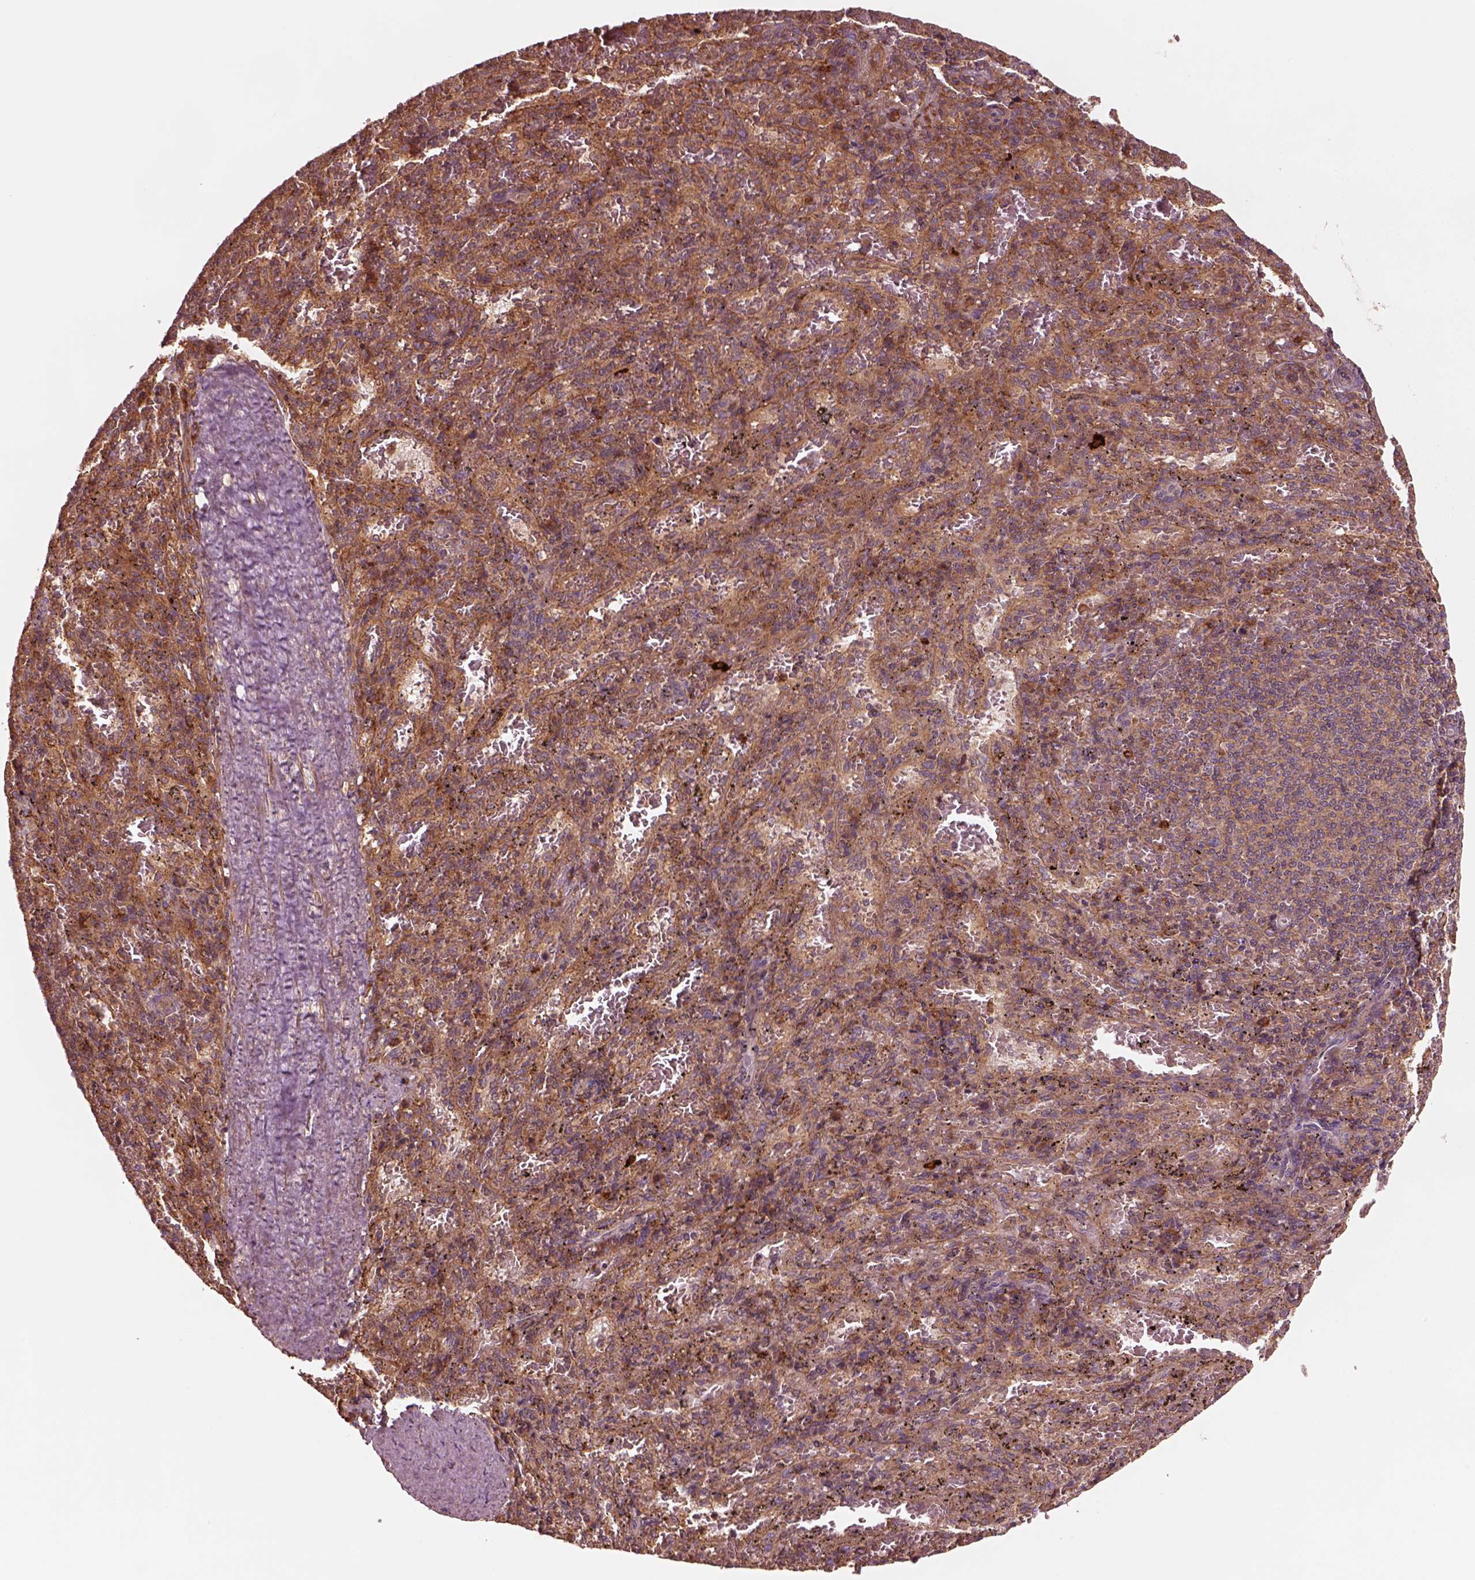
{"staining": {"intensity": "strong", "quantity": "<25%", "location": "cytoplasmic/membranous"}, "tissue": "spleen", "cell_type": "Cells in red pulp", "image_type": "normal", "snomed": [{"axis": "morphology", "description": "Normal tissue, NOS"}, {"axis": "topography", "description": "Spleen"}], "caption": "Spleen stained with a brown dye displays strong cytoplasmic/membranous positive staining in about <25% of cells in red pulp.", "gene": "ASCC2", "patient": {"sex": "male", "age": 57}}